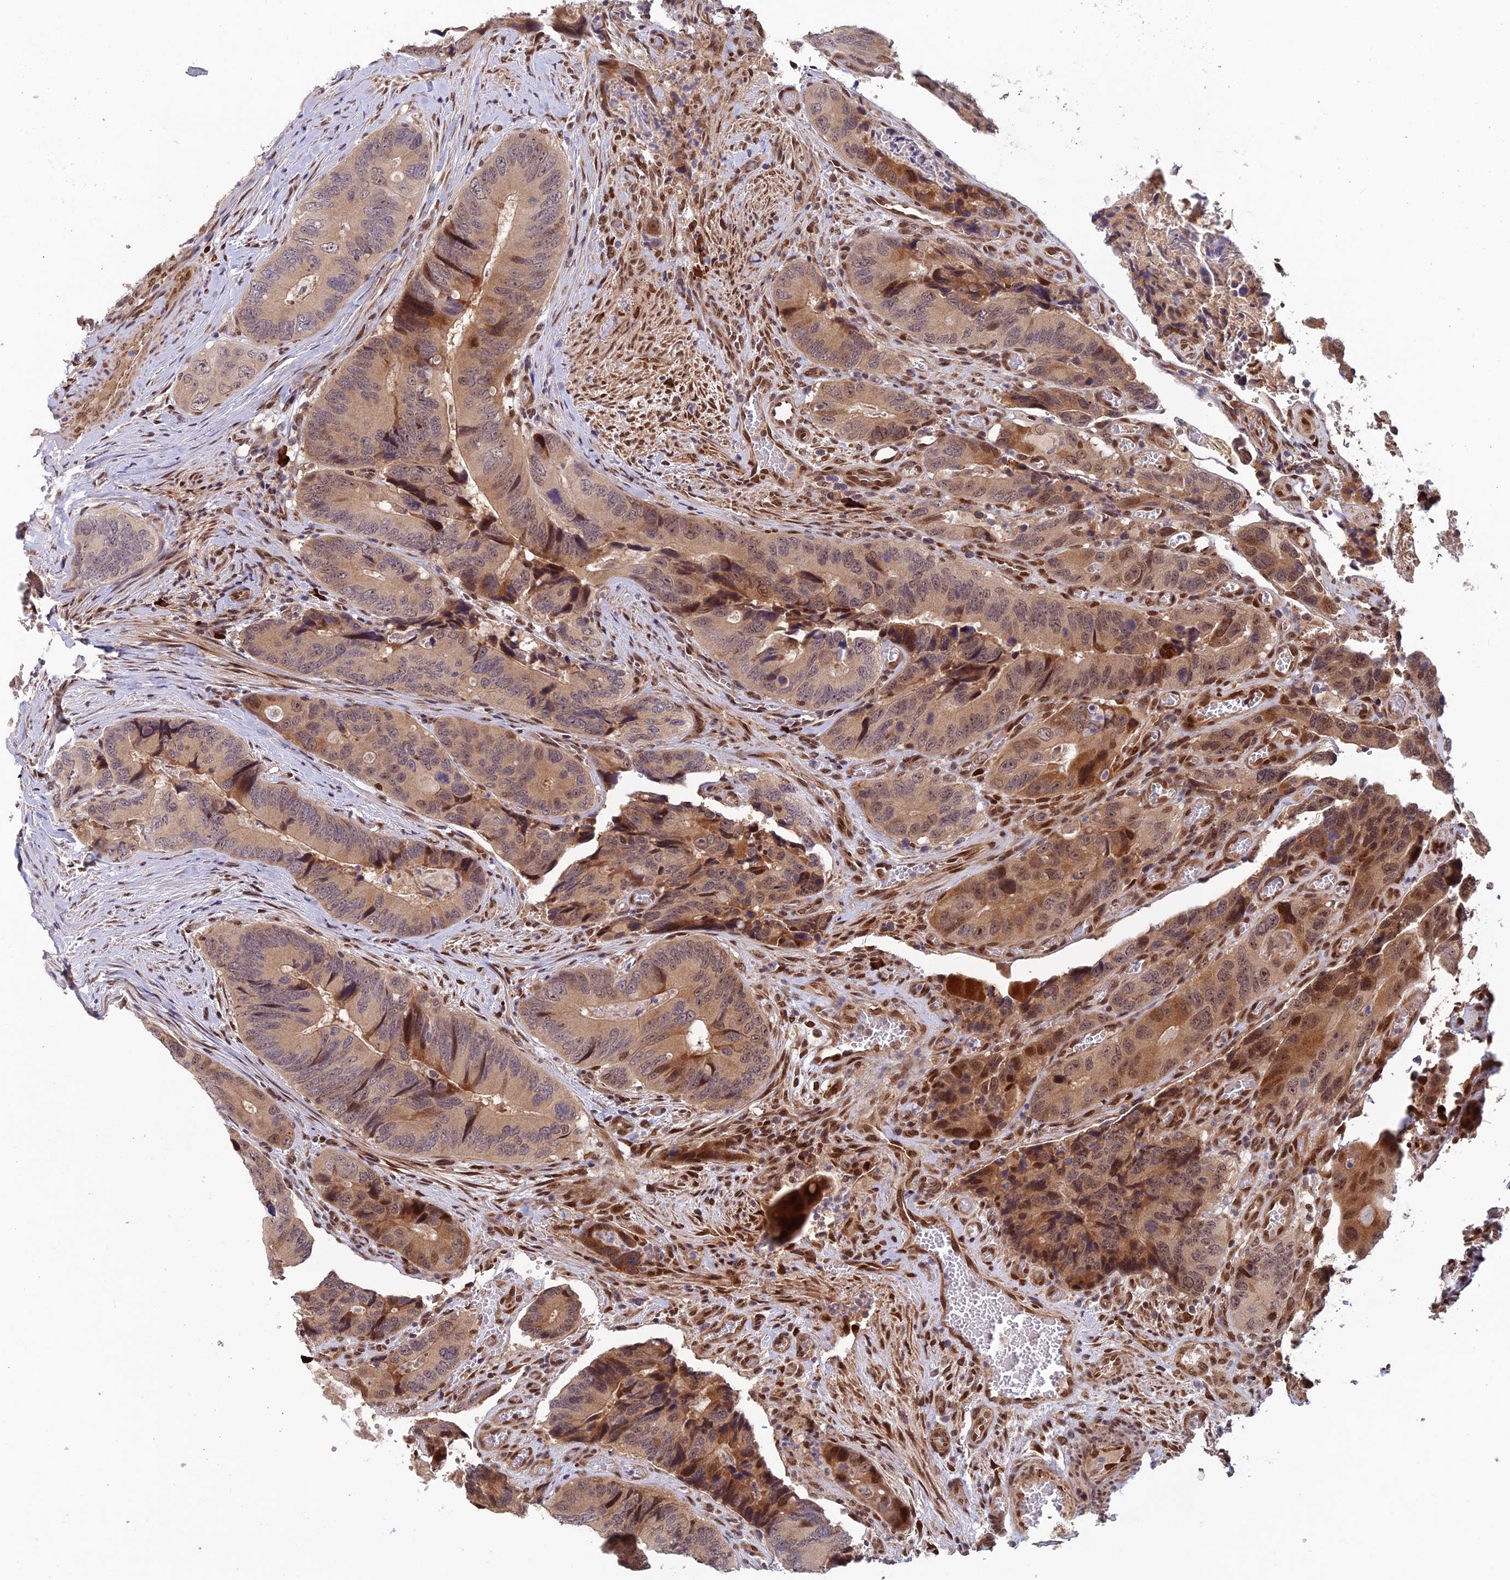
{"staining": {"intensity": "moderate", "quantity": ">75%", "location": "cytoplasmic/membranous"}, "tissue": "colorectal cancer", "cell_type": "Tumor cells", "image_type": "cancer", "snomed": [{"axis": "morphology", "description": "Adenocarcinoma, NOS"}, {"axis": "topography", "description": "Colon"}], "caption": "DAB immunohistochemical staining of colorectal cancer (adenocarcinoma) demonstrates moderate cytoplasmic/membranous protein positivity in approximately >75% of tumor cells.", "gene": "ZNF565", "patient": {"sex": "male", "age": 84}}